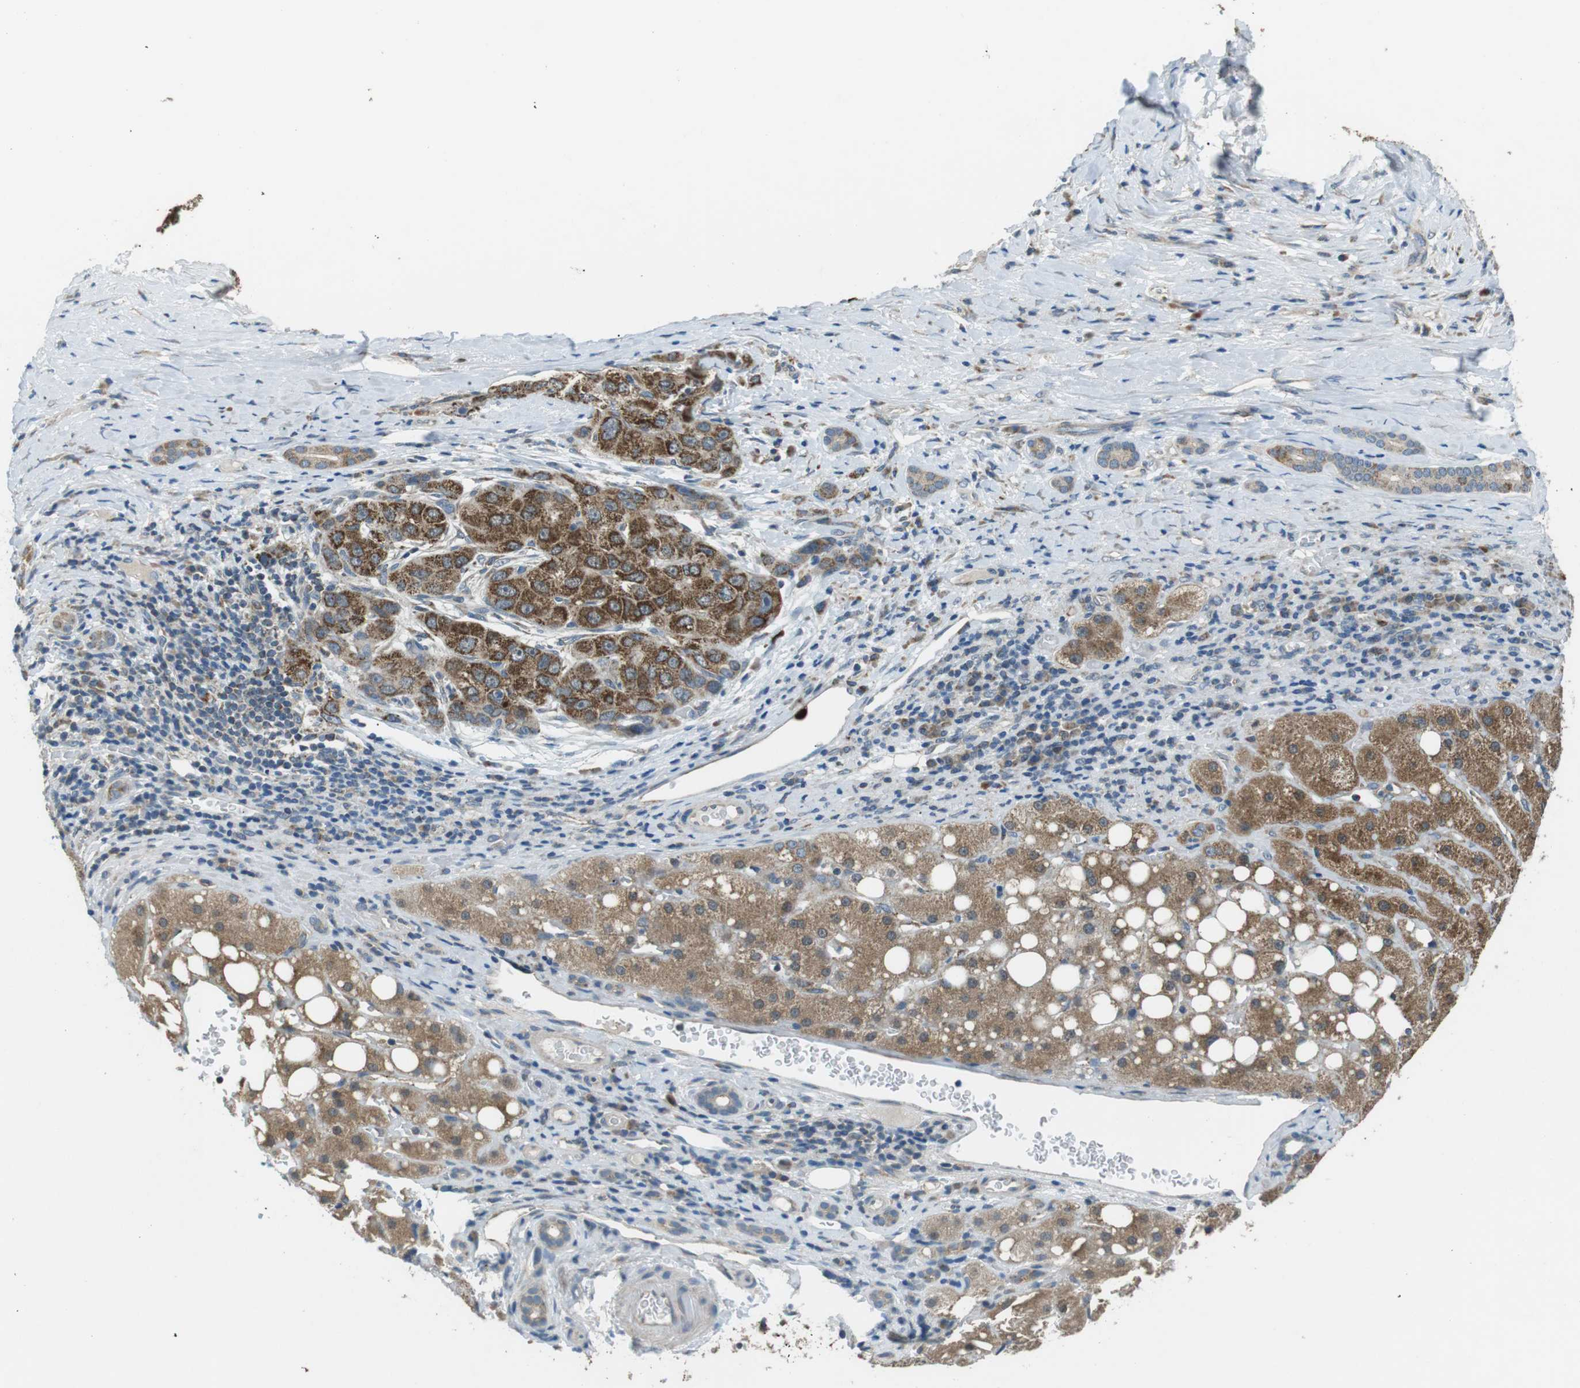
{"staining": {"intensity": "strong", "quantity": ">75%", "location": "cytoplasmic/membranous"}, "tissue": "liver cancer", "cell_type": "Tumor cells", "image_type": "cancer", "snomed": [{"axis": "morphology", "description": "Carcinoma, Hepatocellular, NOS"}, {"axis": "topography", "description": "Liver"}], "caption": "About >75% of tumor cells in liver cancer (hepatocellular carcinoma) display strong cytoplasmic/membranous protein positivity as visualized by brown immunohistochemical staining.", "gene": "BACE1", "patient": {"sex": "male", "age": 80}}